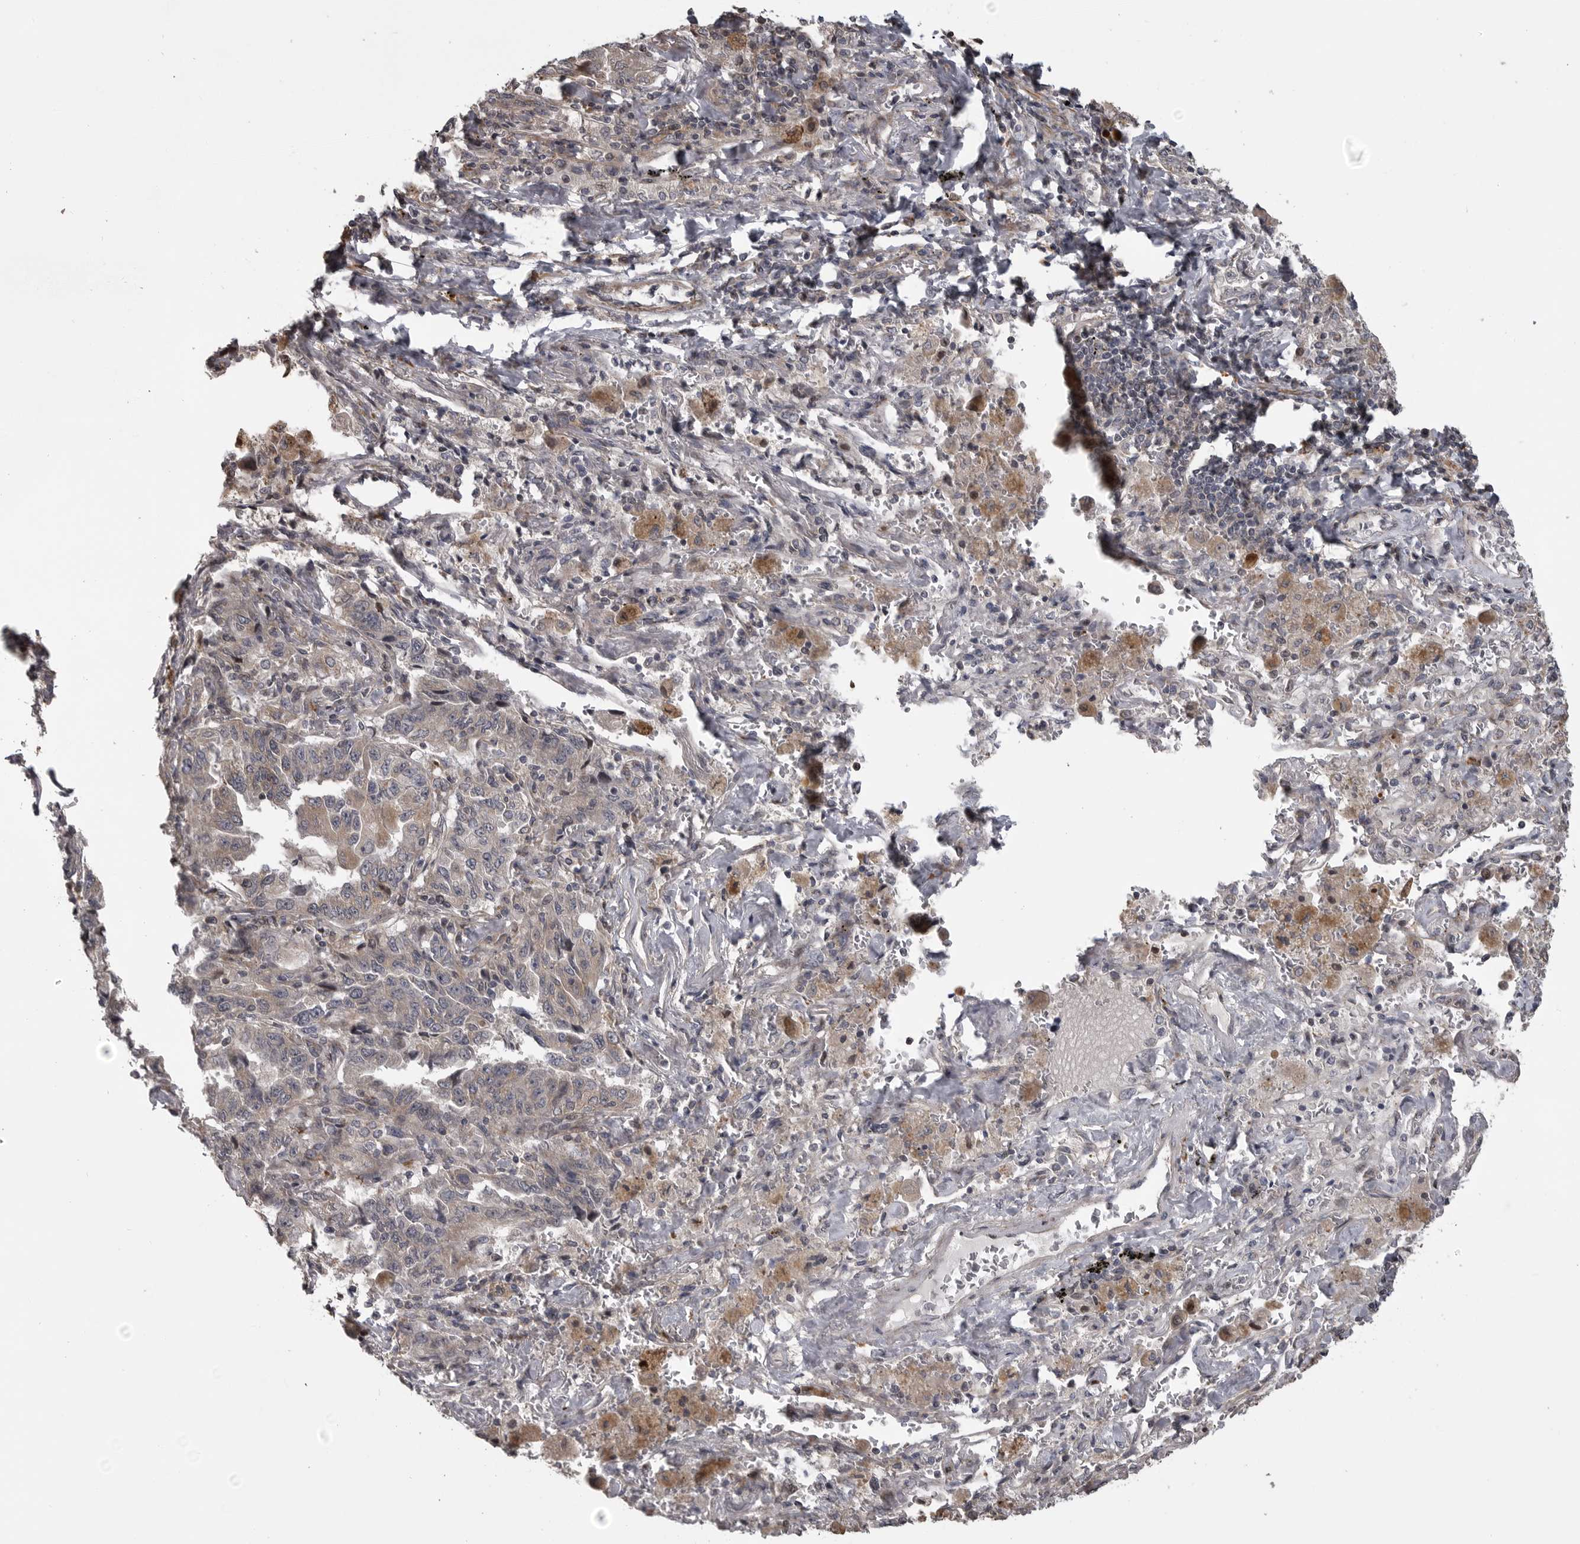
{"staining": {"intensity": "weak", "quantity": "25%-75%", "location": "cytoplasmic/membranous"}, "tissue": "lung cancer", "cell_type": "Tumor cells", "image_type": "cancer", "snomed": [{"axis": "morphology", "description": "Adenocarcinoma, NOS"}, {"axis": "topography", "description": "Lung"}], "caption": "Immunohistochemical staining of lung adenocarcinoma demonstrates weak cytoplasmic/membranous protein staining in approximately 25%-75% of tumor cells.", "gene": "ZNRF1", "patient": {"sex": "female", "age": 51}}